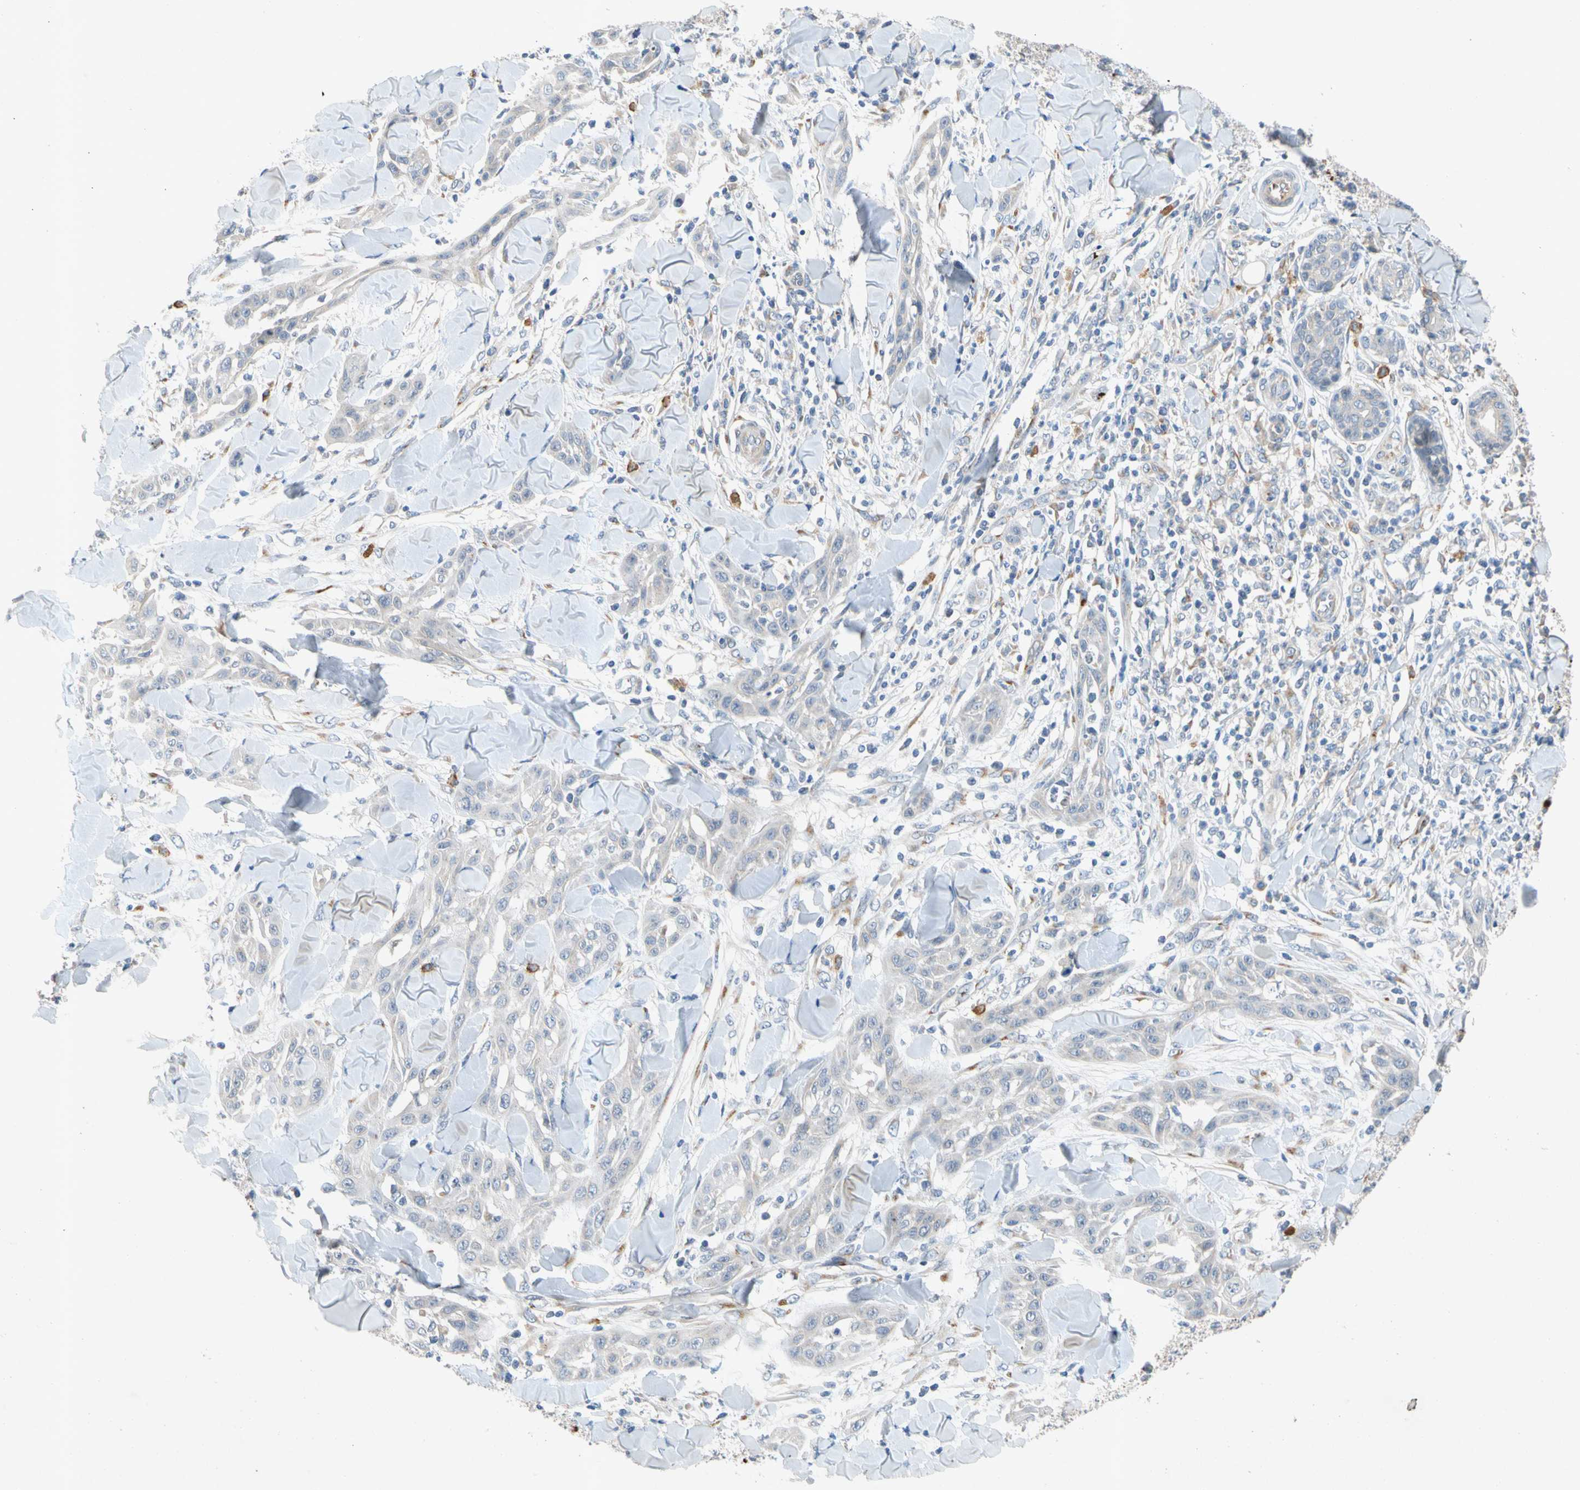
{"staining": {"intensity": "negative", "quantity": "none", "location": "none"}, "tissue": "skin cancer", "cell_type": "Tumor cells", "image_type": "cancer", "snomed": [{"axis": "morphology", "description": "Squamous cell carcinoma, NOS"}, {"axis": "topography", "description": "Skin"}], "caption": "There is no significant expression in tumor cells of skin cancer (squamous cell carcinoma).", "gene": "GASK1B", "patient": {"sex": "male", "age": 24}}